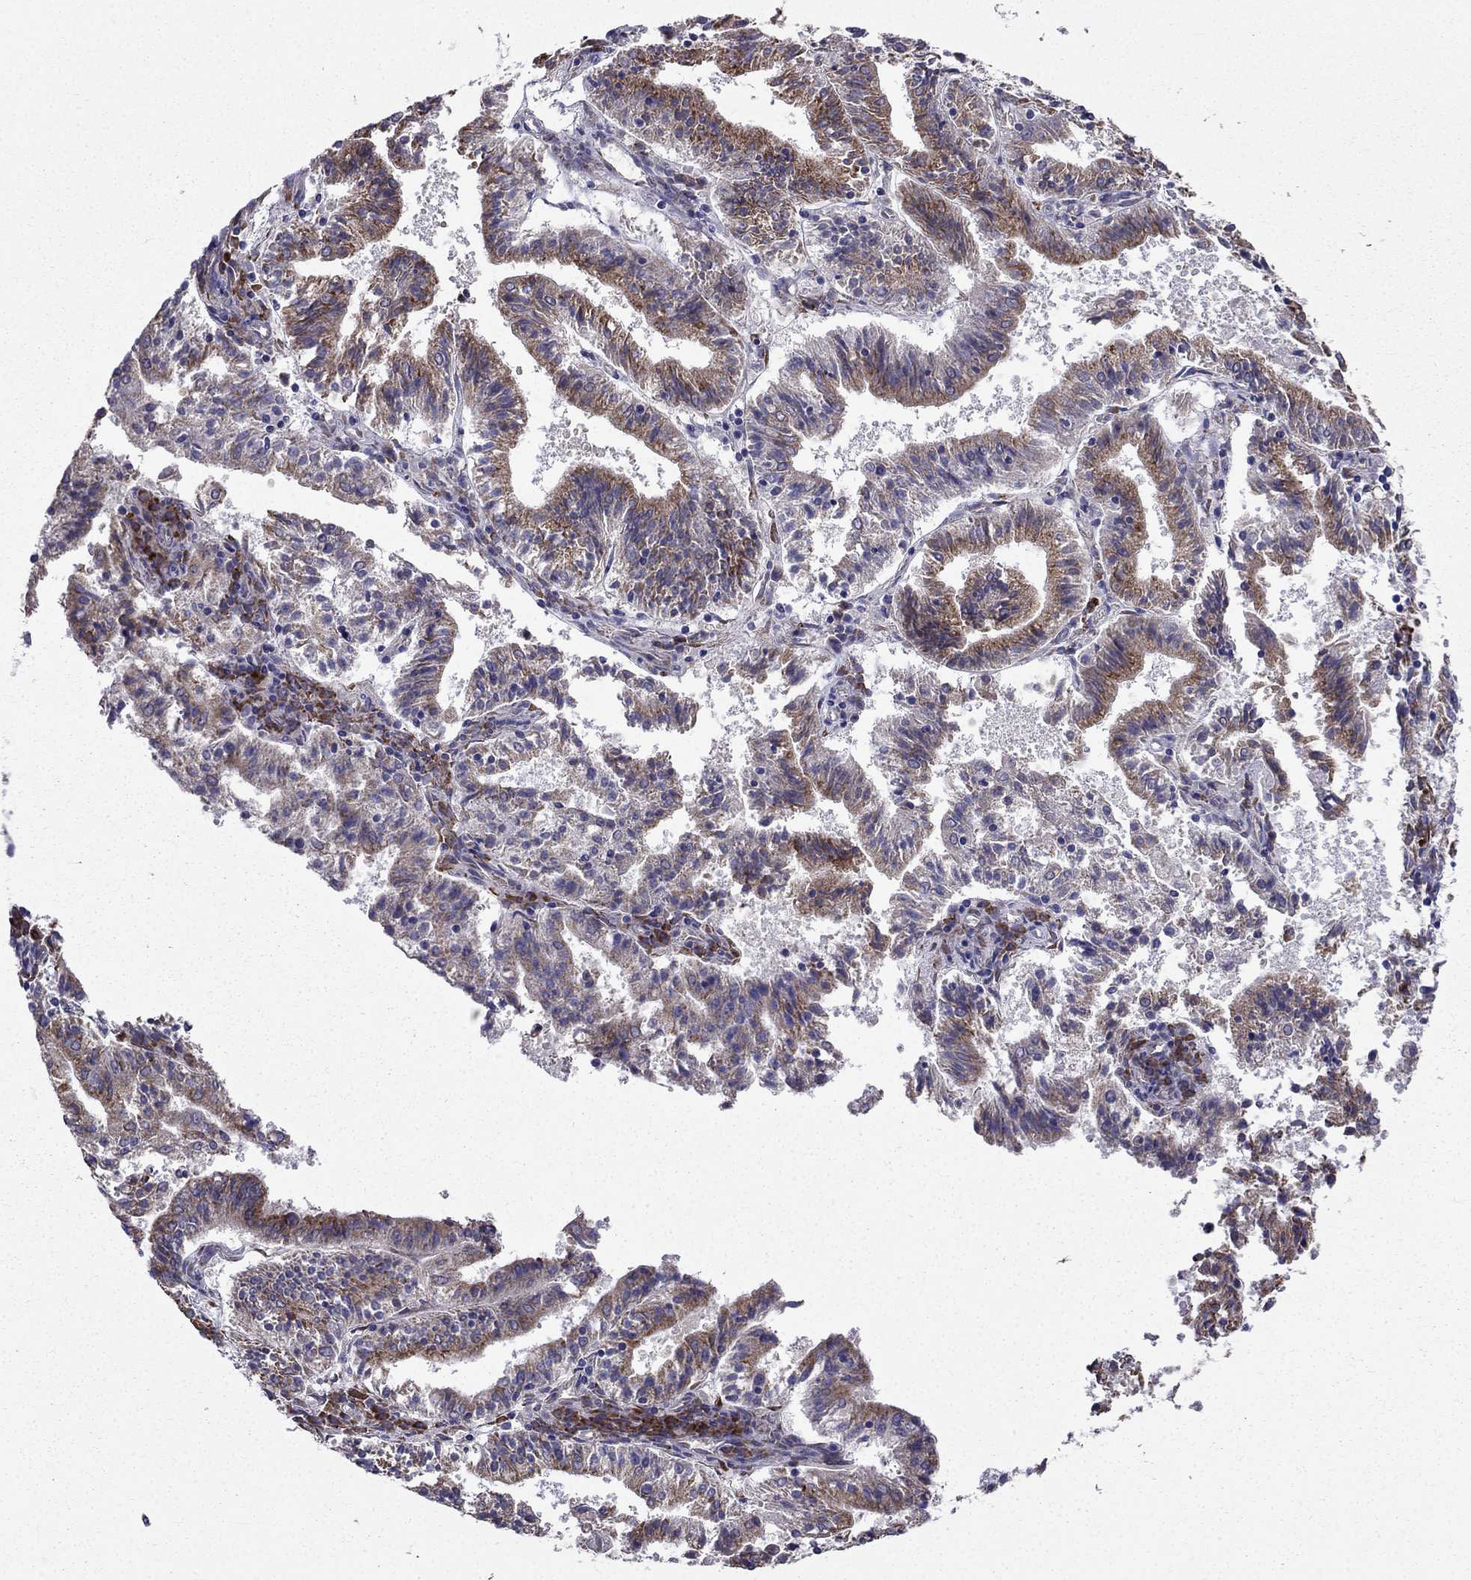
{"staining": {"intensity": "moderate", "quantity": "<25%", "location": "cytoplasmic/membranous"}, "tissue": "endometrial cancer", "cell_type": "Tumor cells", "image_type": "cancer", "snomed": [{"axis": "morphology", "description": "Adenocarcinoma, NOS"}, {"axis": "topography", "description": "Endometrium"}], "caption": "This photomicrograph shows adenocarcinoma (endometrial) stained with IHC to label a protein in brown. The cytoplasmic/membranous of tumor cells show moderate positivity for the protein. Nuclei are counter-stained blue.", "gene": "ARHGEF28", "patient": {"sex": "female", "age": 82}}